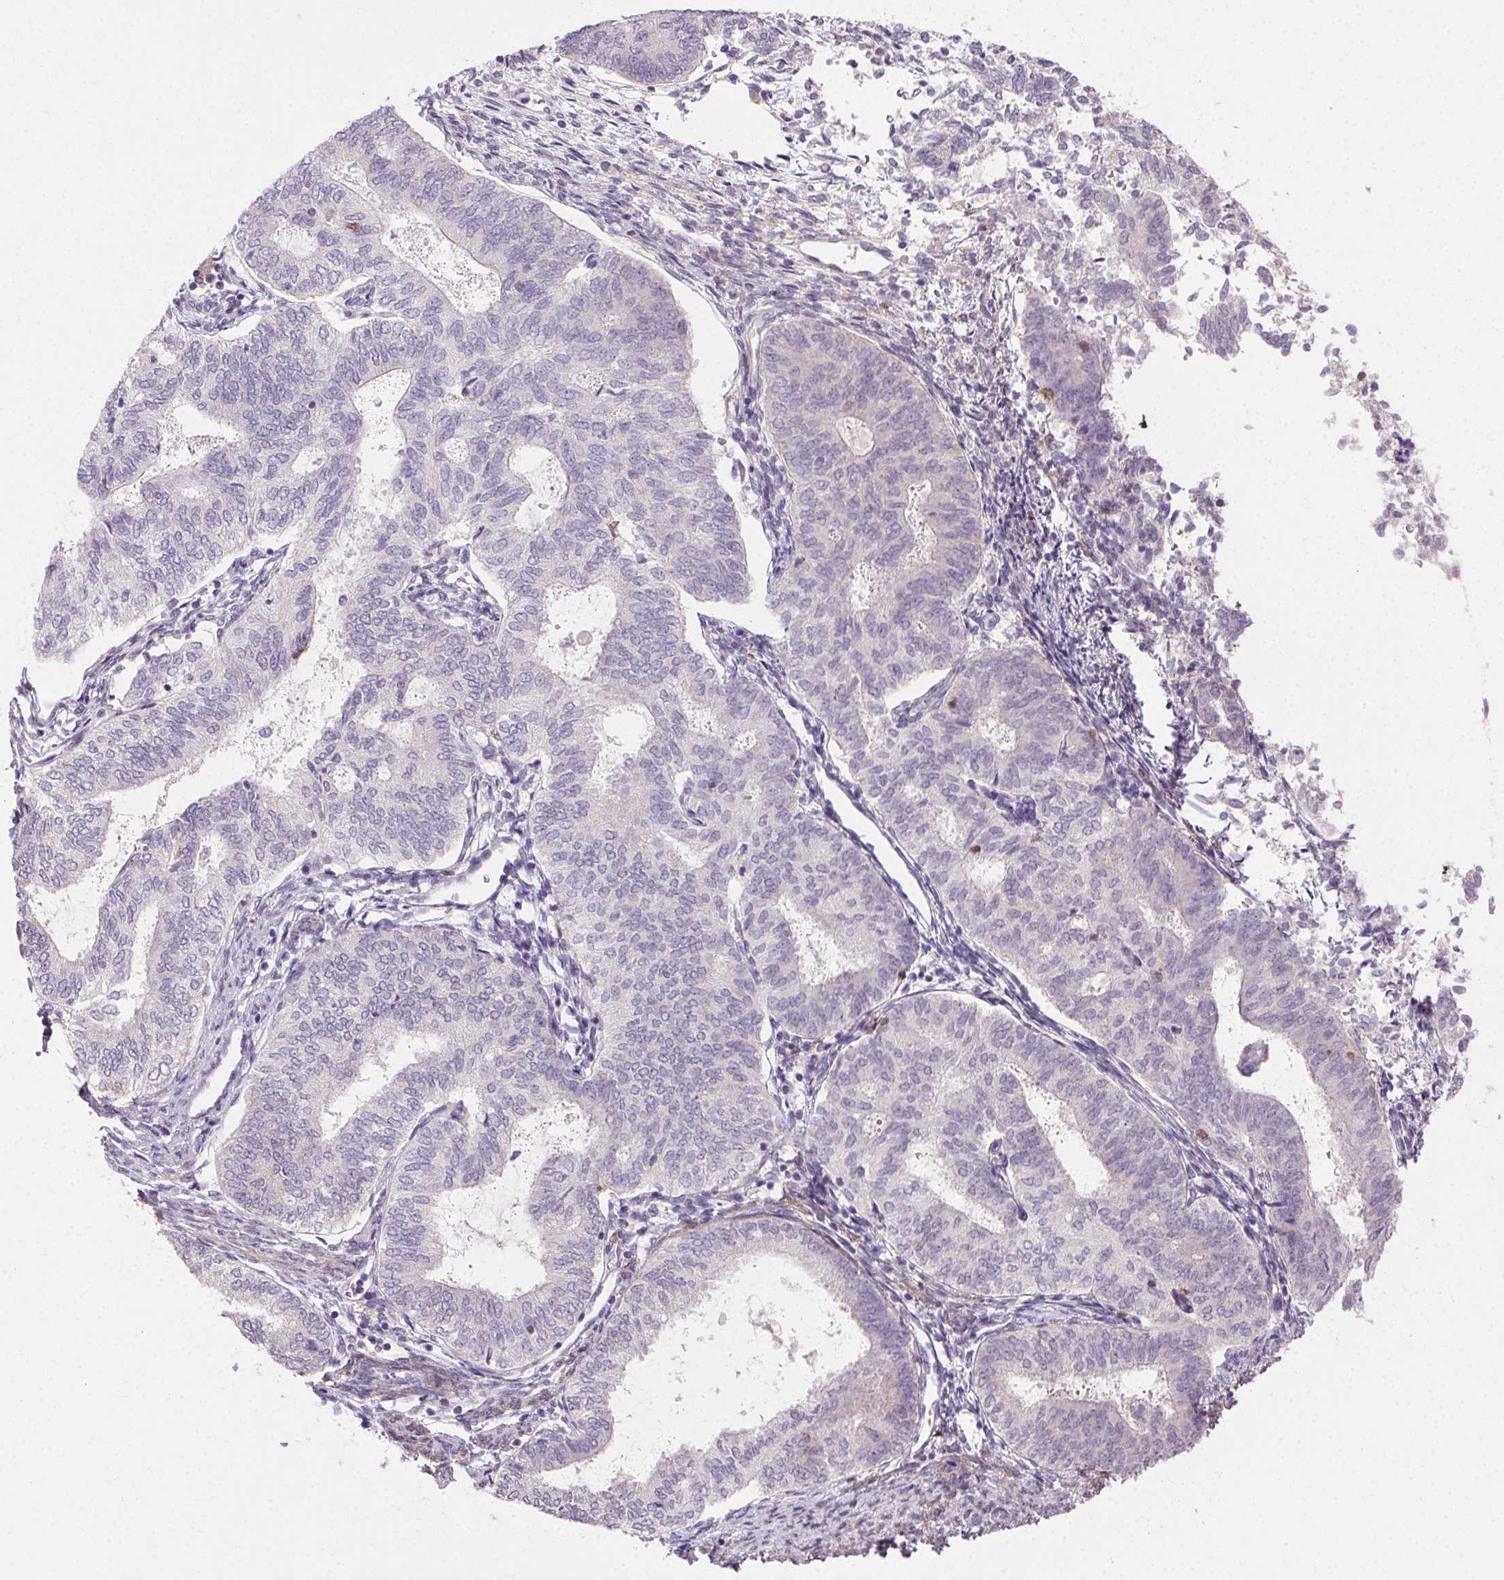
{"staining": {"intensity": "negative", "quantity": "none", "location": "none"}, "tissue": "endometrial cancer", "cell_type": "Tumor cells", "image_type": "cancer", "snomed": [{"axis": "morphology", "description": "Adenocarcinoma, NOS"}, {"axis": "topography", "description": "Endometrium"}], "caption": "A photomicrograph of human adenocarcinoma (endometrial) is negative for staining in tumor cells.", "gene": "AKAP5", "patient": {"sex": "female", "age": 65}}